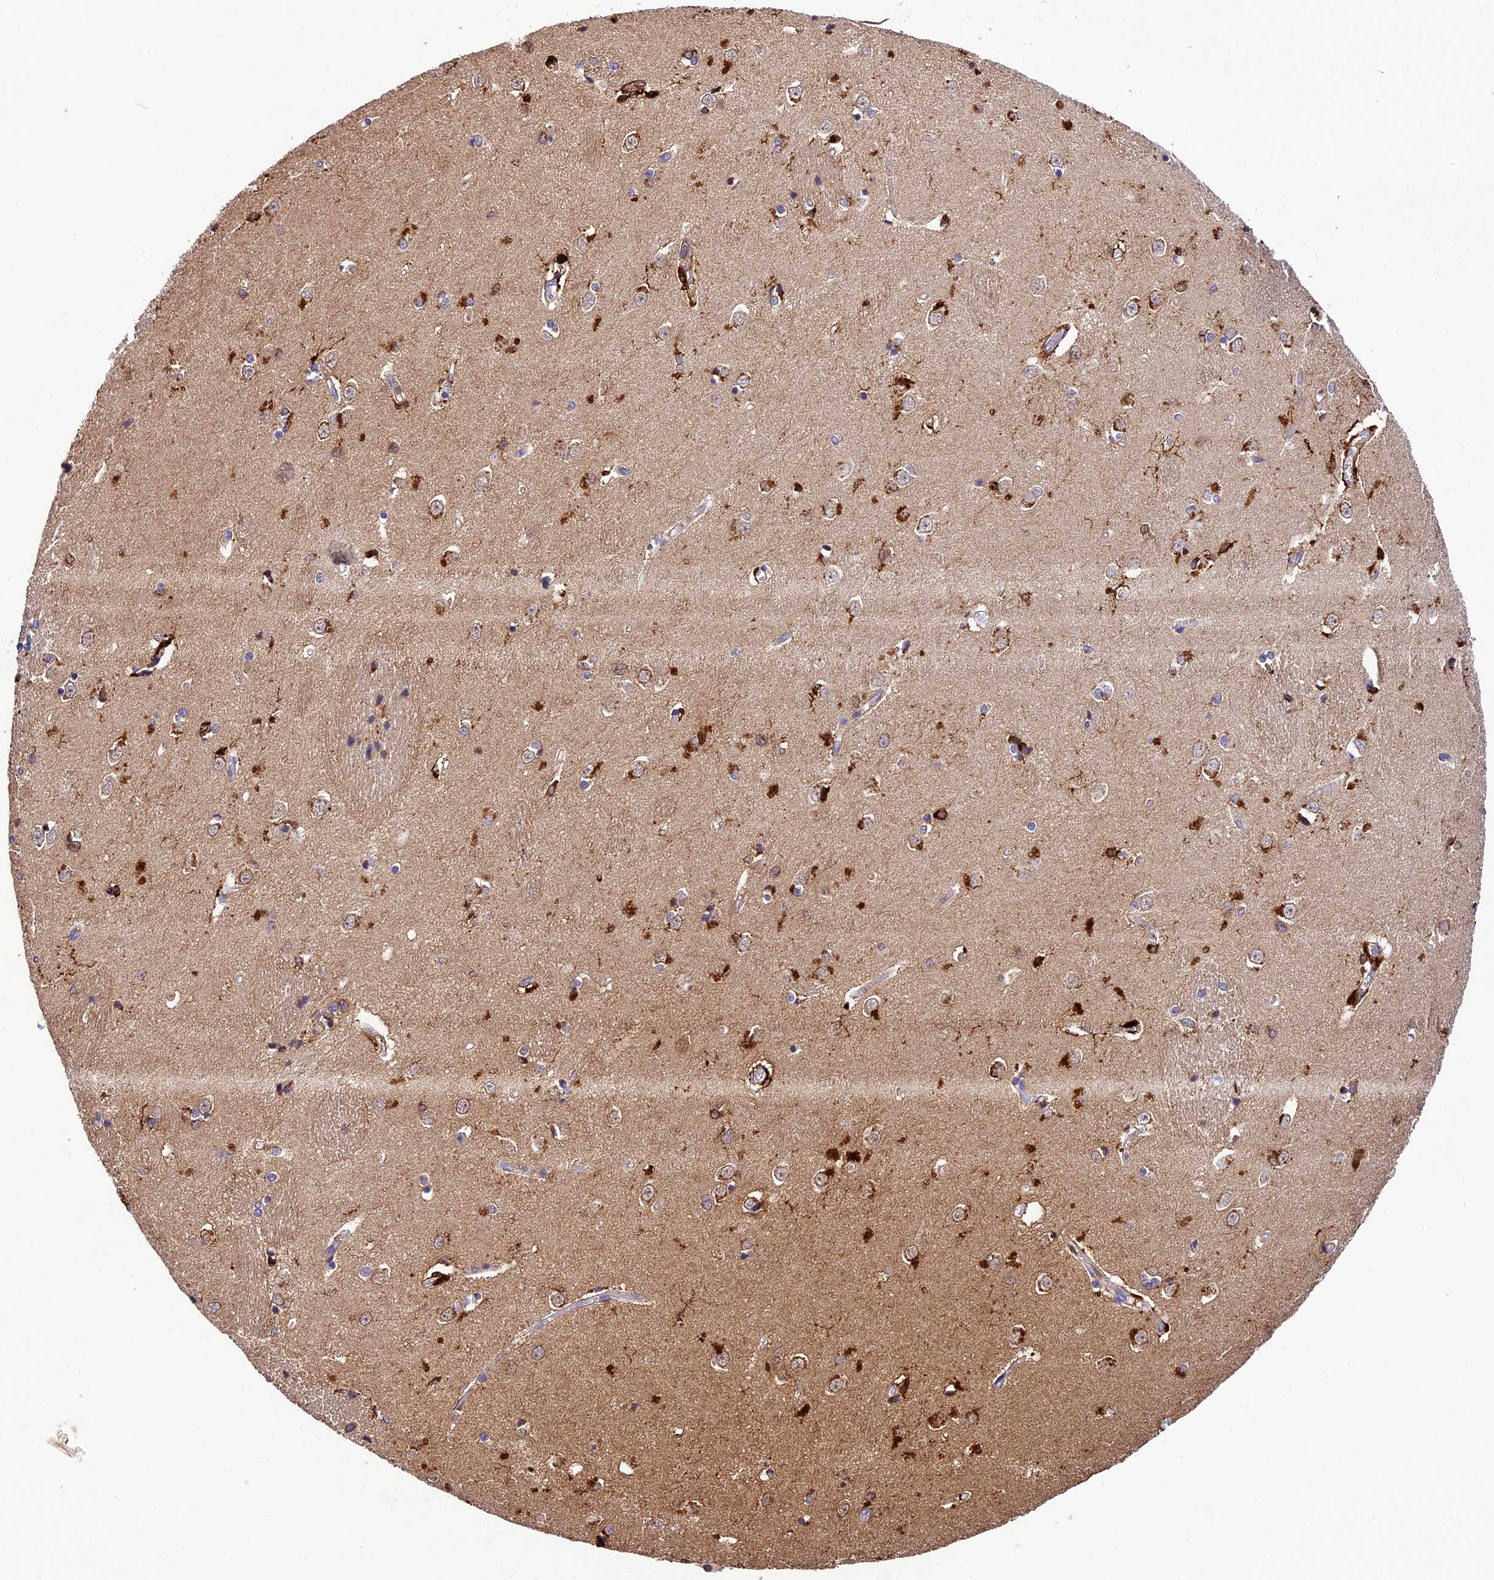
{"staining": {"intensity": "weak", "quantity": "<25%", "location": "cytoplasmic/membranous"}, "tissue": "caudate", "cell_type": "Glial cells", "image_type": "normal", "snomed": [{"axis": "morphology", "description": "Normal tissue, NOS"}, {"axis": "topography", "description": "Lateral ventricle wall"}], "caption": "Protein analysis of normal caudate demonstrates no significant positivity in glial cells. (Stains: DAB (3,3'-diaminobenzidine) IHC with hematoxylin counter stain, Microscopy: brightfield microscopy at high magnification).", "gene": "CILP2", "patient": {"sex": "male", "age": 37}}